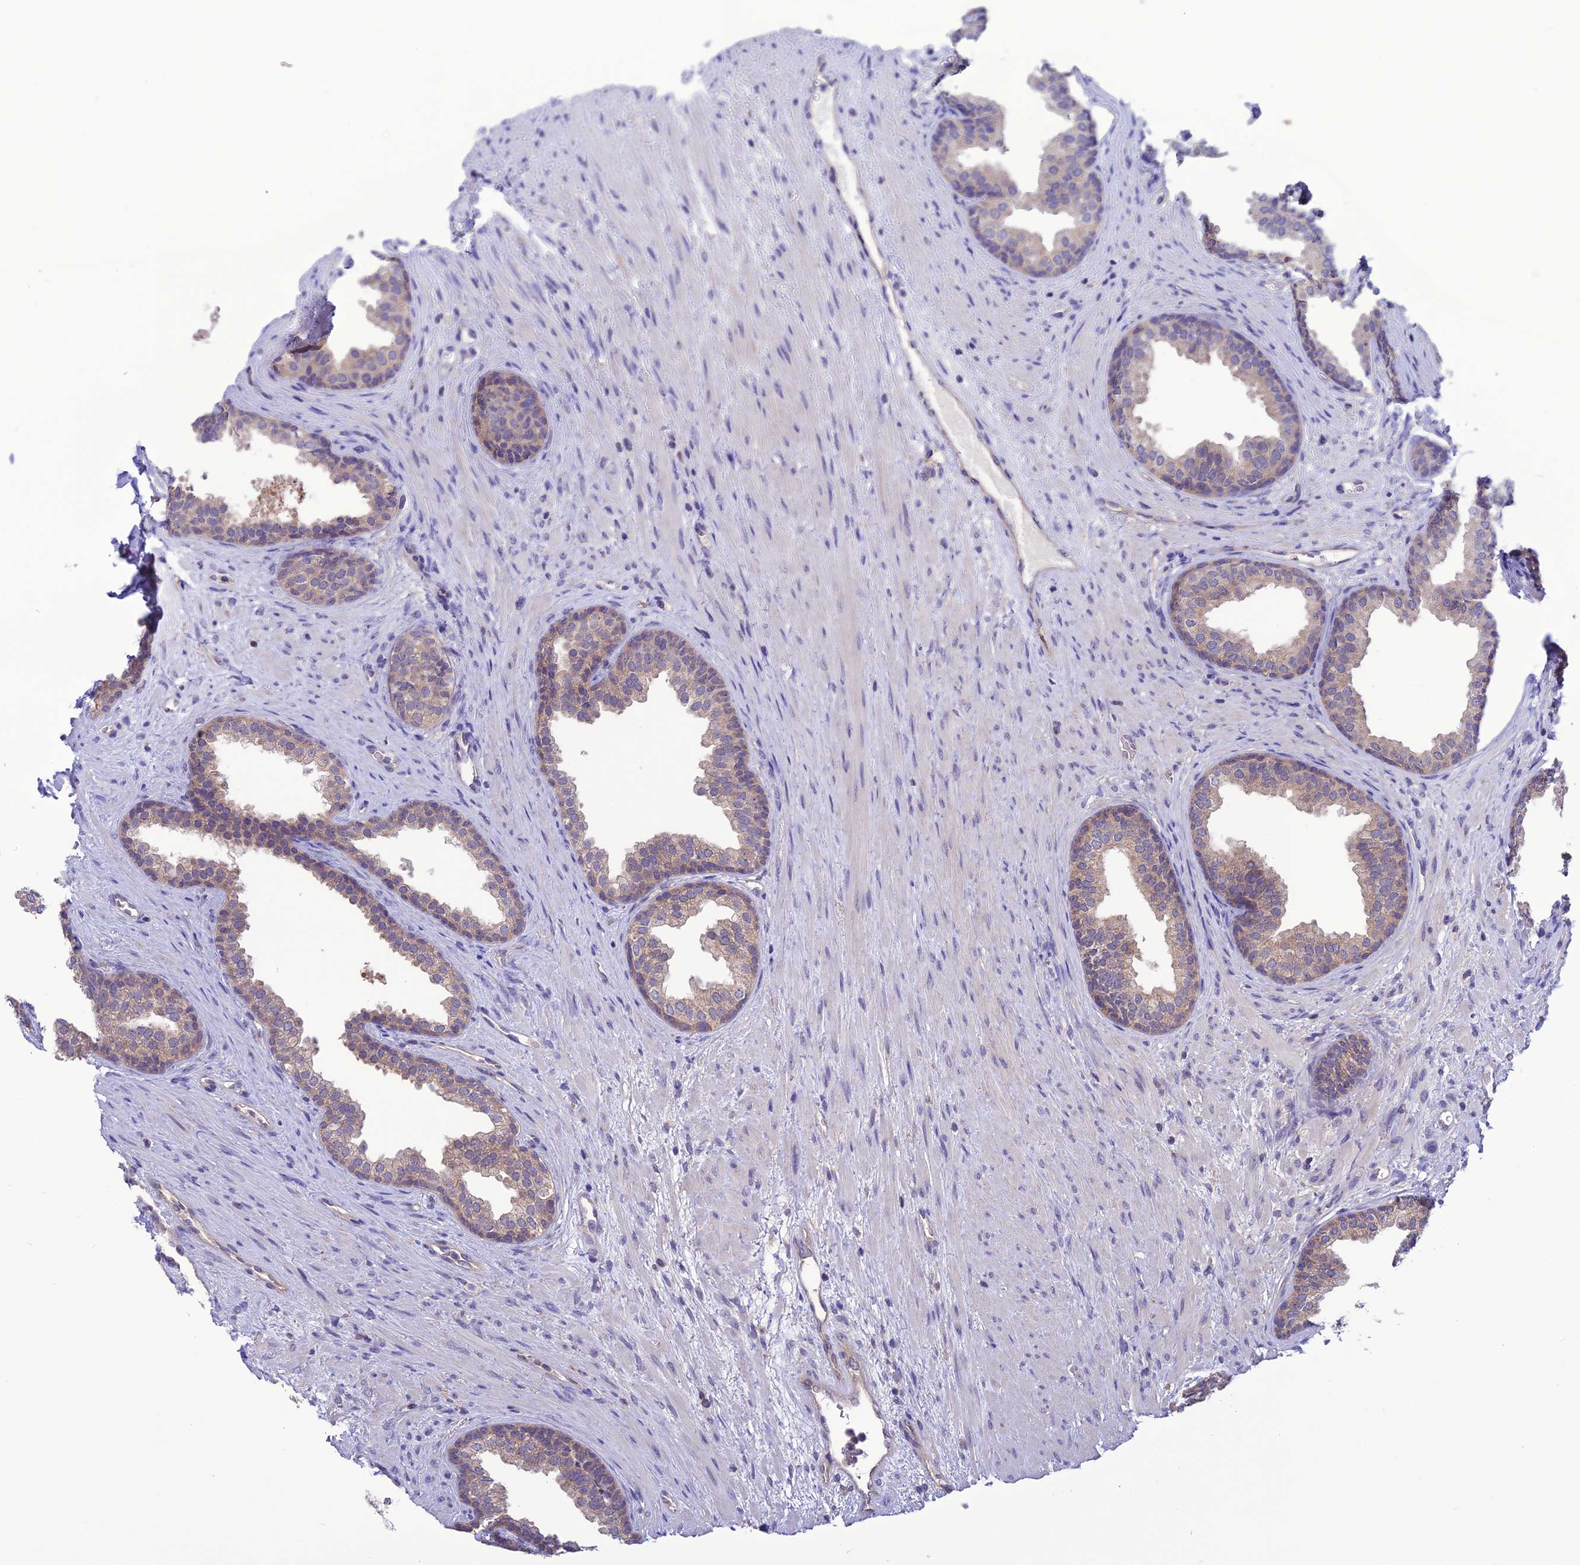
{"staining": {"intensity": "weak", "quantity": "25%-75%", "location": "cytoplasmic/membranous"}, "tissue": "prostate", "cell_type": "Glandular cells", "image_type": "normal", "snomed": [{"axis": "morphology", "description": "Normal tissue, NOS"}, {"axis": "topography", "description": "Prostate"}], "caption": "Immunohistochemistry of unremarkable prostate demonstrates low levels of weak cytoplasmic/membranous staining in about 25%-75% of glandular cells.", "gene": "PSMF1", "patient": {"sex": "male", "age": 76}}